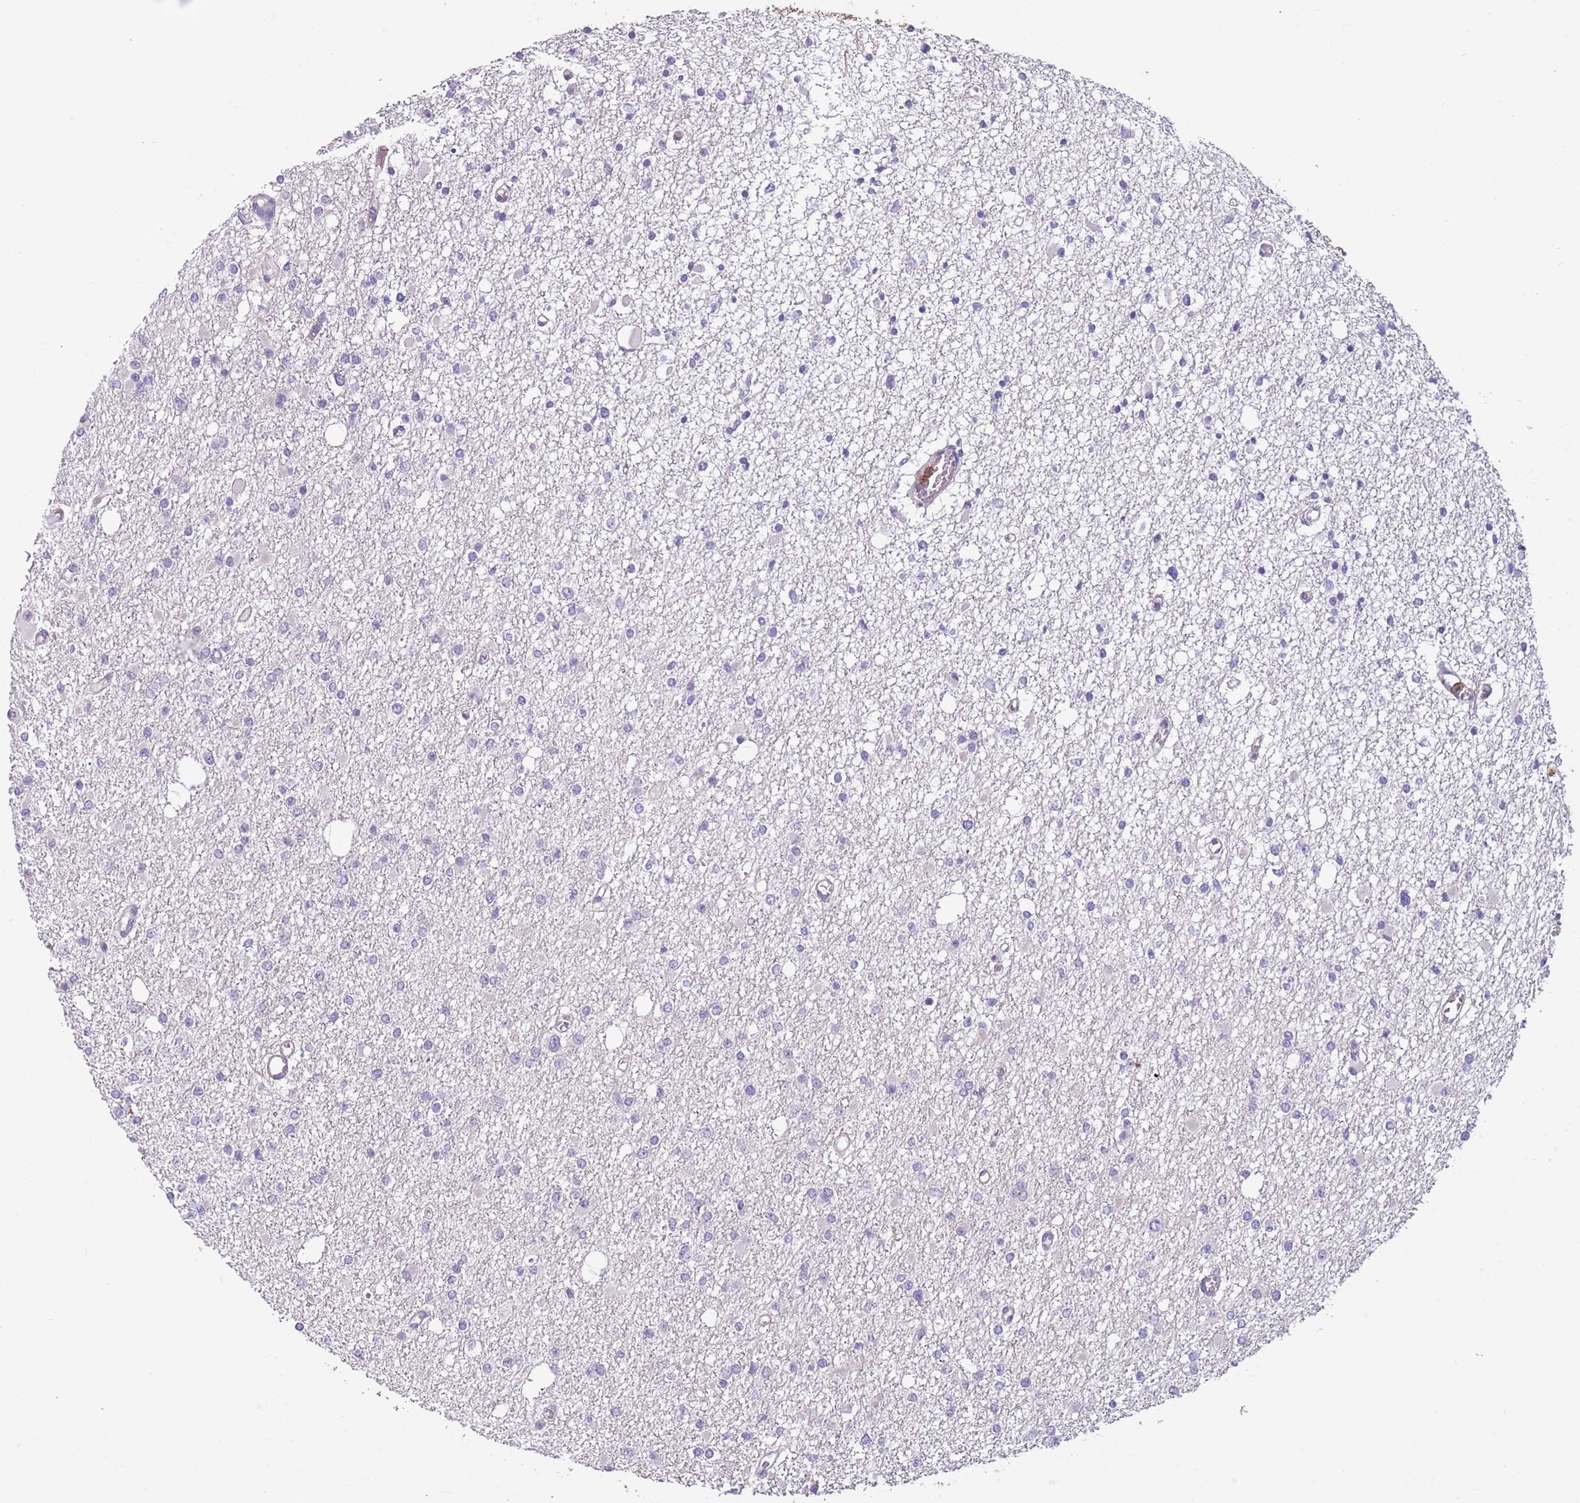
{"staining": {"intensity": "negative", "quantity": "none", "location": "none"}, "tissue": "glioma", "cell_type": "Tumor cells", "image_type": "cancer", "snomed": [{"axis": "morphology", "description": "Glioma, malignant, Low grade"}, {"axis": "topography", "description": "Brain"}], "caption": "High power microscopy histopathology image of an immunohistochemistry micrograph of malignant low-grade glioma, revealing no significant positivity in tumor cells.", "gene": "JAML", "patient": {"sex": "female", "age": 22}}